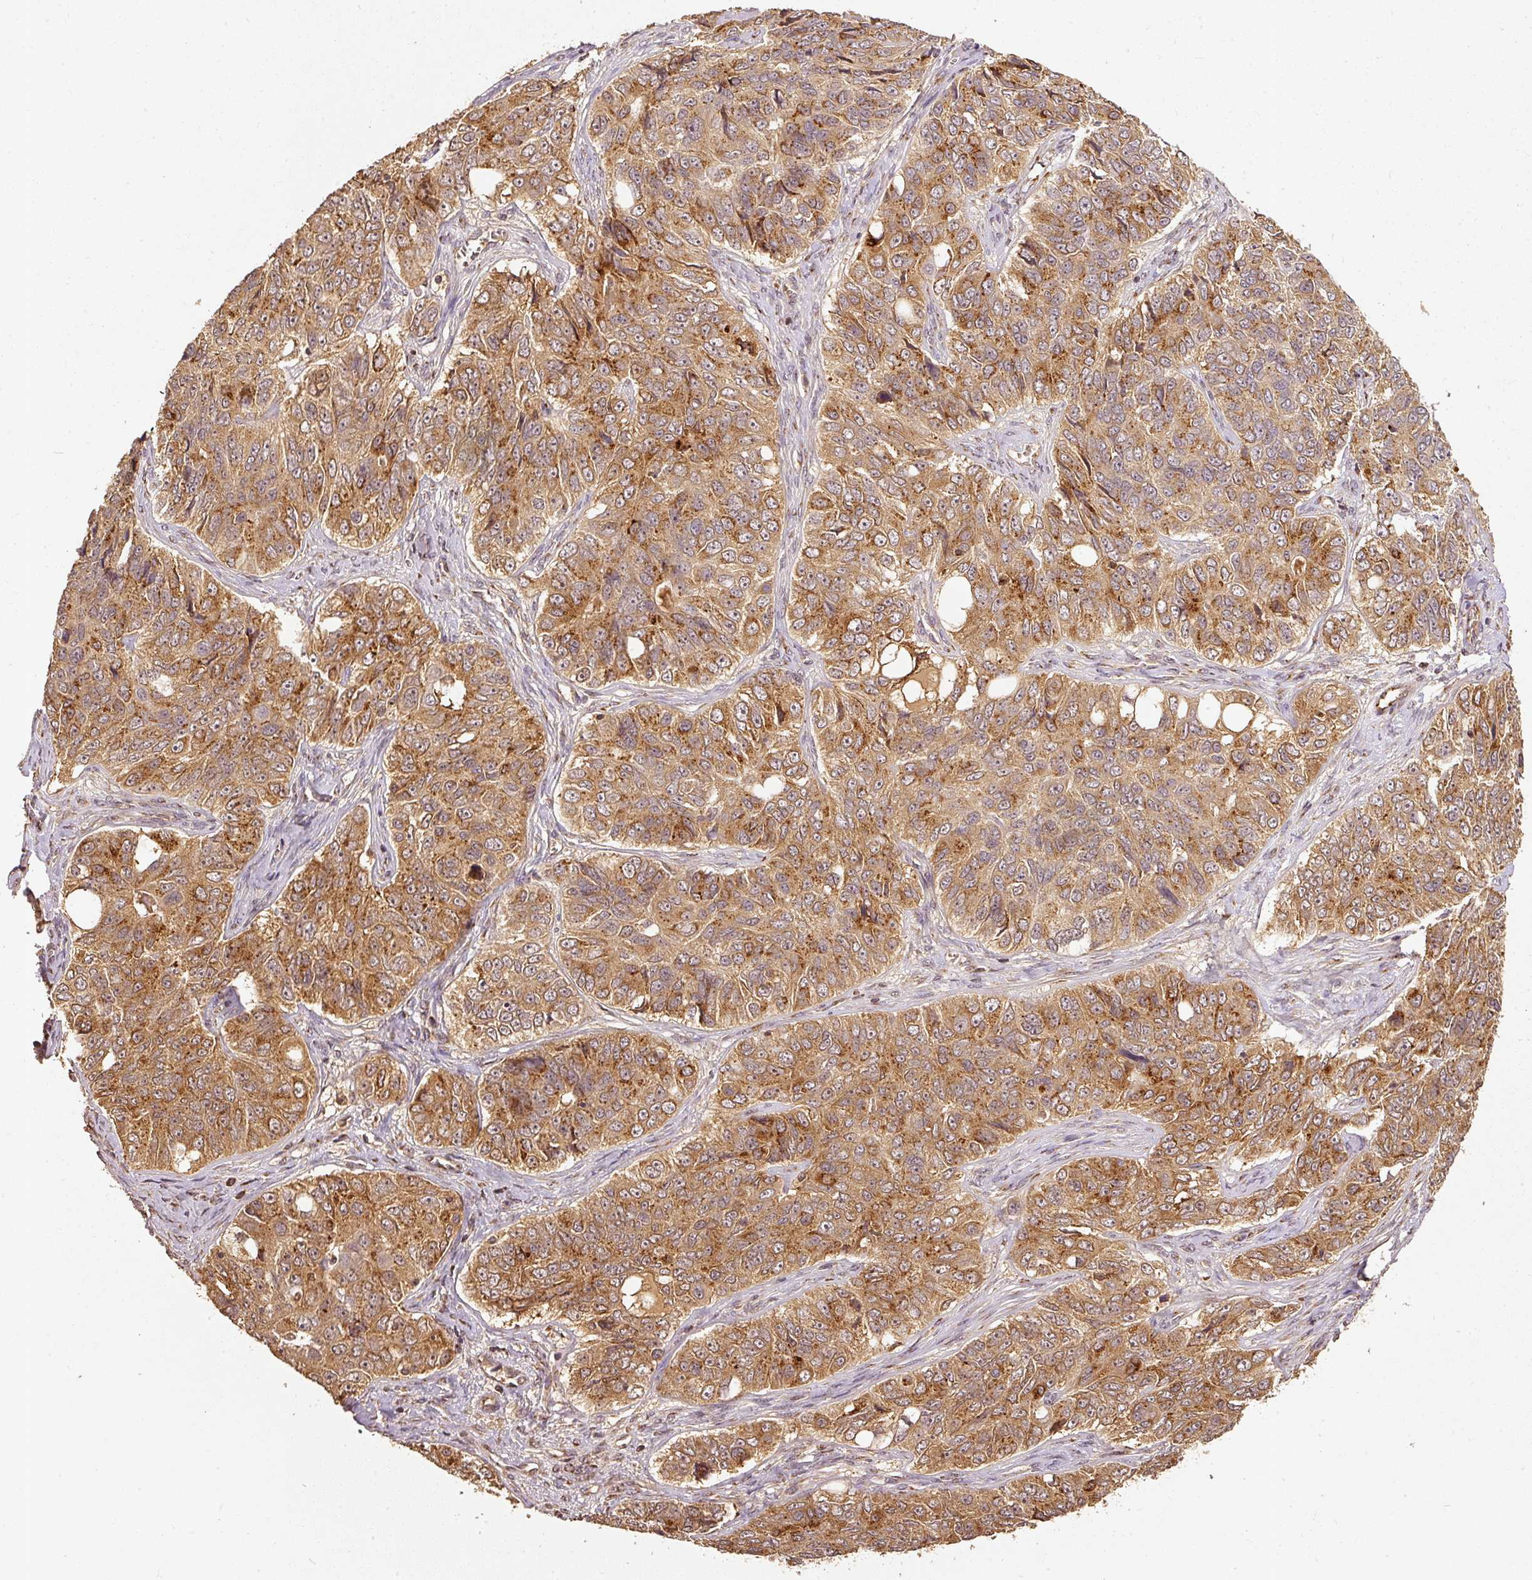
{"staining": {"intensity": "moderate", "quantity": ">75%", "location": "cytoplasmic/membranous"}, "tissue": "ovarian cancer", "cell_type": "Tumor cells", "image_type": "cancer", "snomed": [{"axis": "morphology", "description": "Carcinoma, endometroid"}, {"axis": "topography", "description": "Ovary"}], "caption": "A high-resolution micrograph shows IHC staining of ovarian endometroid carcinoma, which displays moderate cytoplasmic/membranous expression in approximately >75% of tumor cells. (Stains: DAB in brown, nuclei in blue, Microscopy: brightfield microscopy at high magnification).", "gene": "FUT8", "patient": {"sex": "female", "age": 51}}